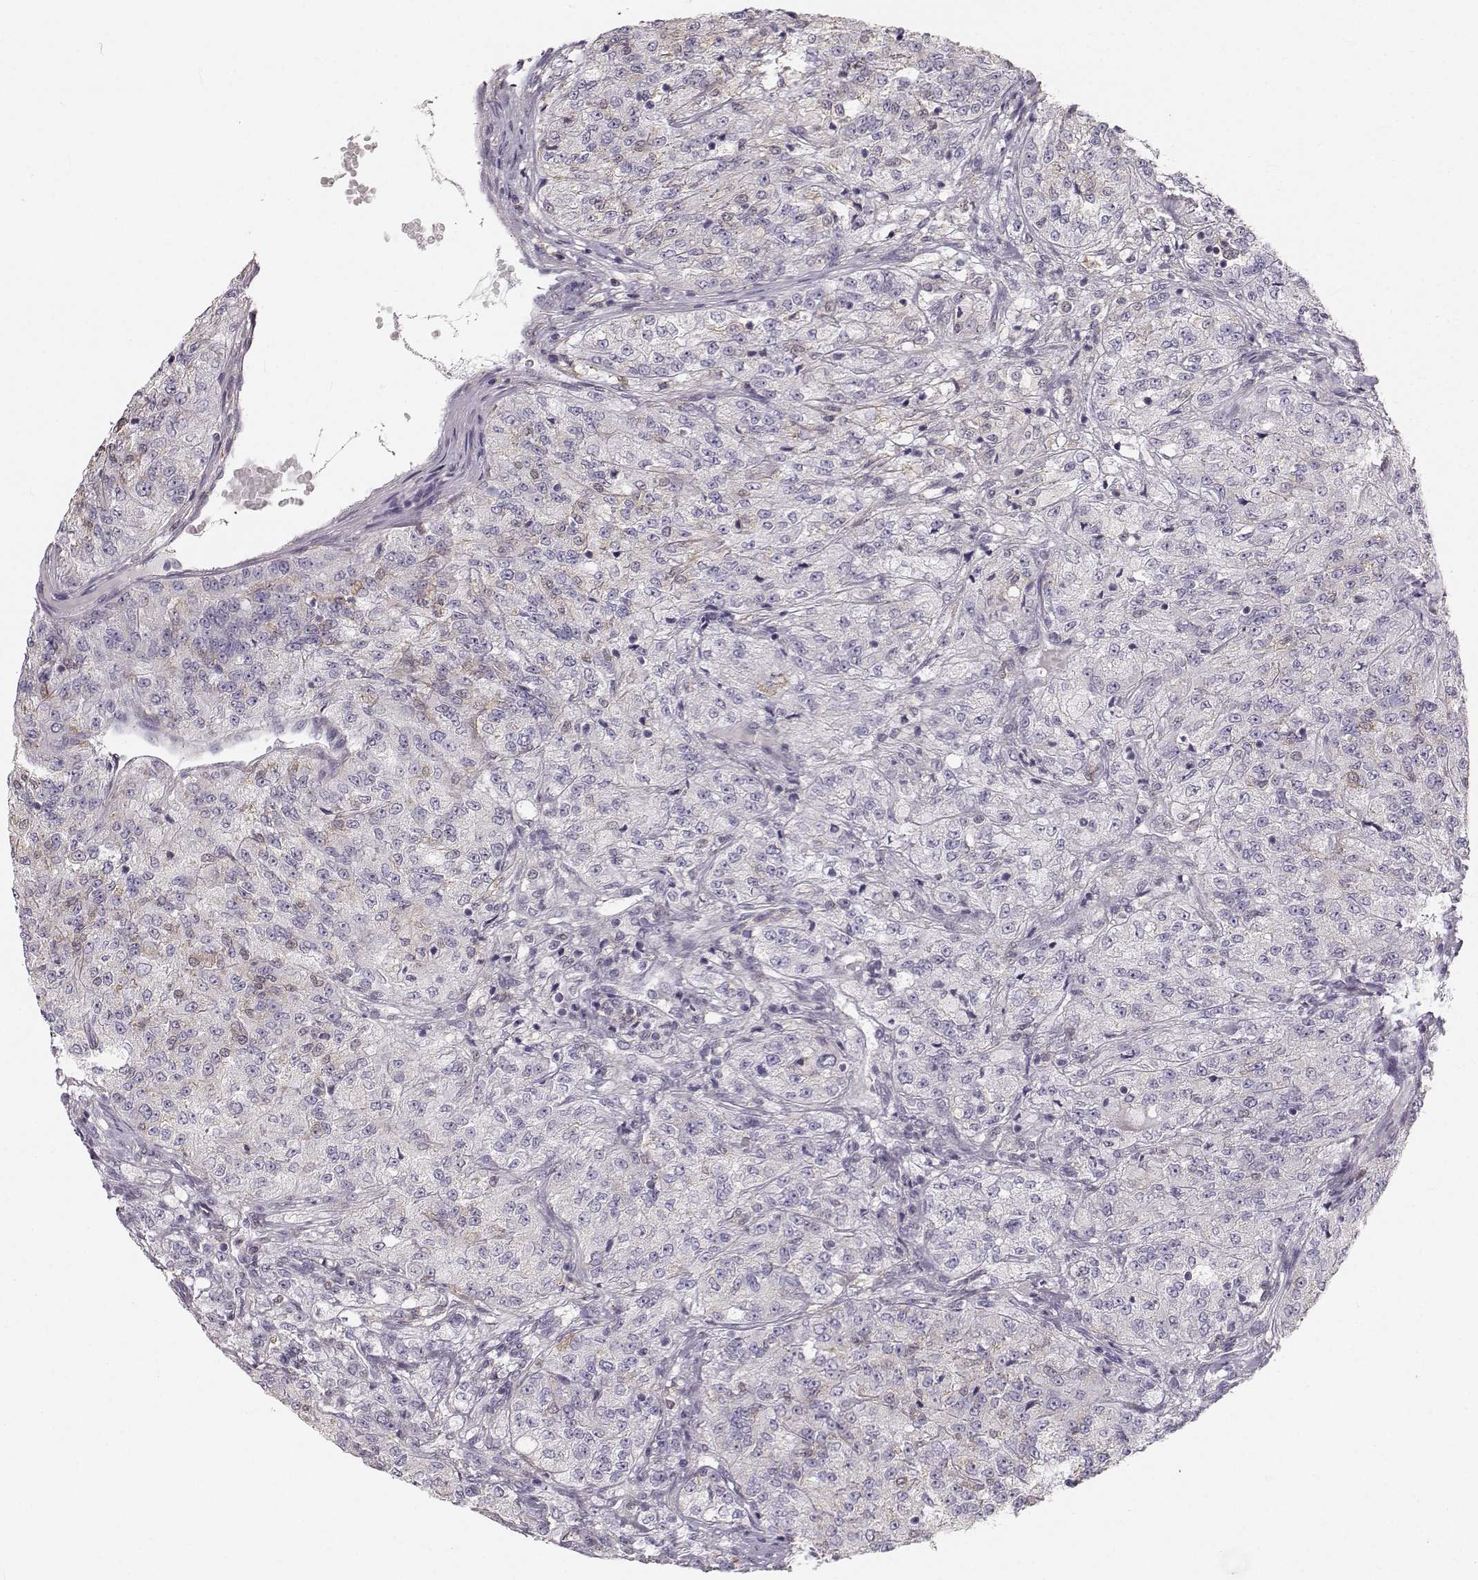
{"staining": {"intensity": "negative", "quantity": "none", "location": "none"}, "tissue": "renal cancer", "cell_type": "Tumor cells", "image_type": "cancer", "snomed": [{"axis": "morphology", "description": "Adenocarcinoma, NOS"}, {"axis": "topography", "description": "Kidney"}], "caption": "Photomicrograph shows no protein positivity in tumor cells of renal adenocarcinoma tissue.", "gene": "RUNDC3A", "patient": {"sex": "female", "age": 63}}